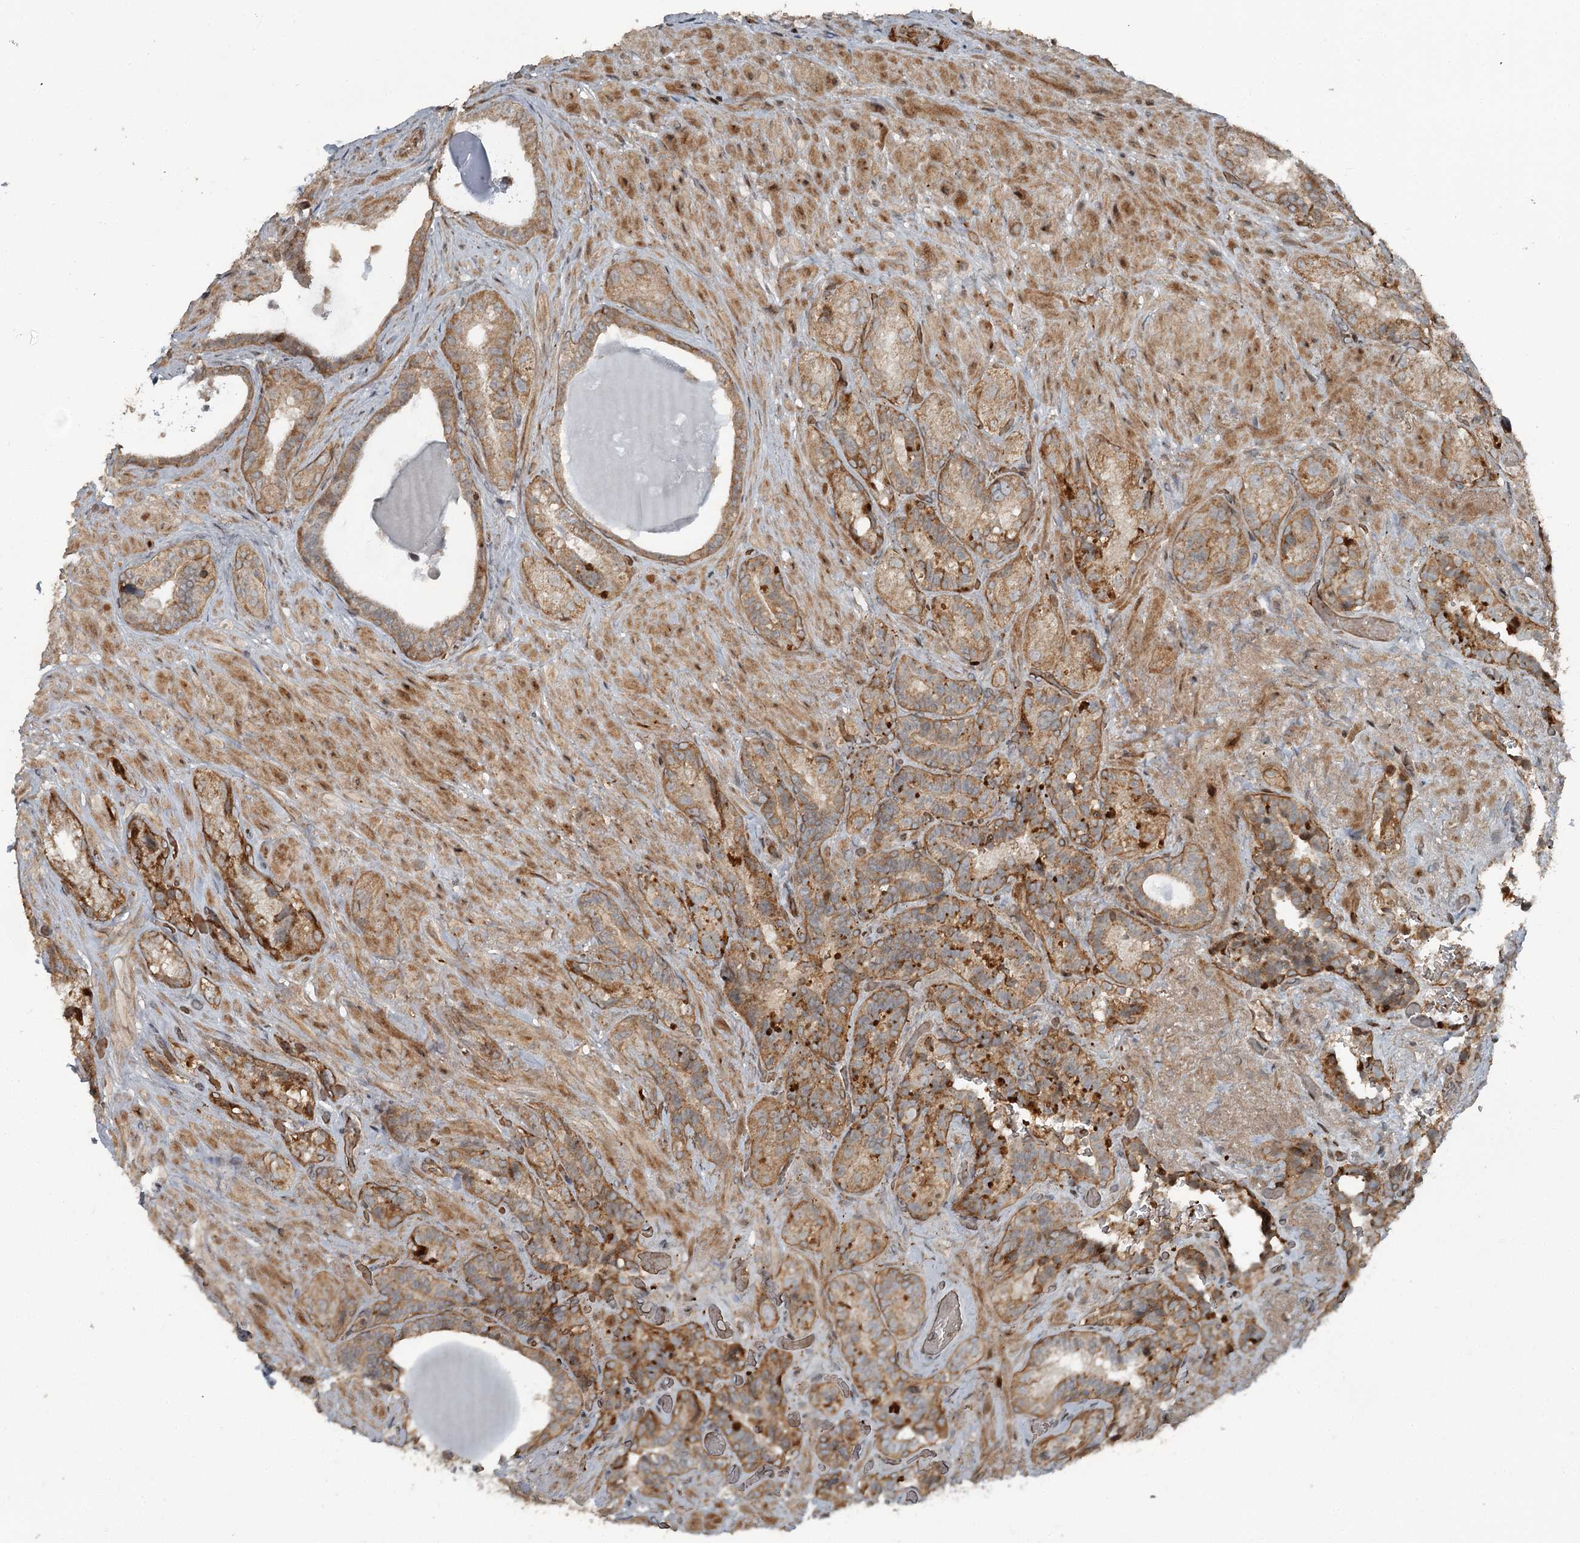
{"staining": {"intensity": "moderate", "quantity": ">75%", "location": "cytoplasmic/membranous"}, "tissue": "seminal vesicle", "cell_type": "Glandular cells", "image_type": "normal", "snomed": [{"axis": "morphology", "description": "Normal tissue, NOS"}, {"axis": "topography", "description": "Prostate and seminal vesicle, NOS"}, {"axis": "topography", "description": "Prostate"}, {"axis": "topography", "description": "Seminal veicle"}], "caption": "This photomicrograph displays immunohistochemistry (IHC) staining of unremarkable human seminal vesicle, with medium moderate cytoplasmic/membranous staining in approximately >75% of glandular cells.", "gene": "RASSF8", "patient": {"sex": "male", "age": 67}}